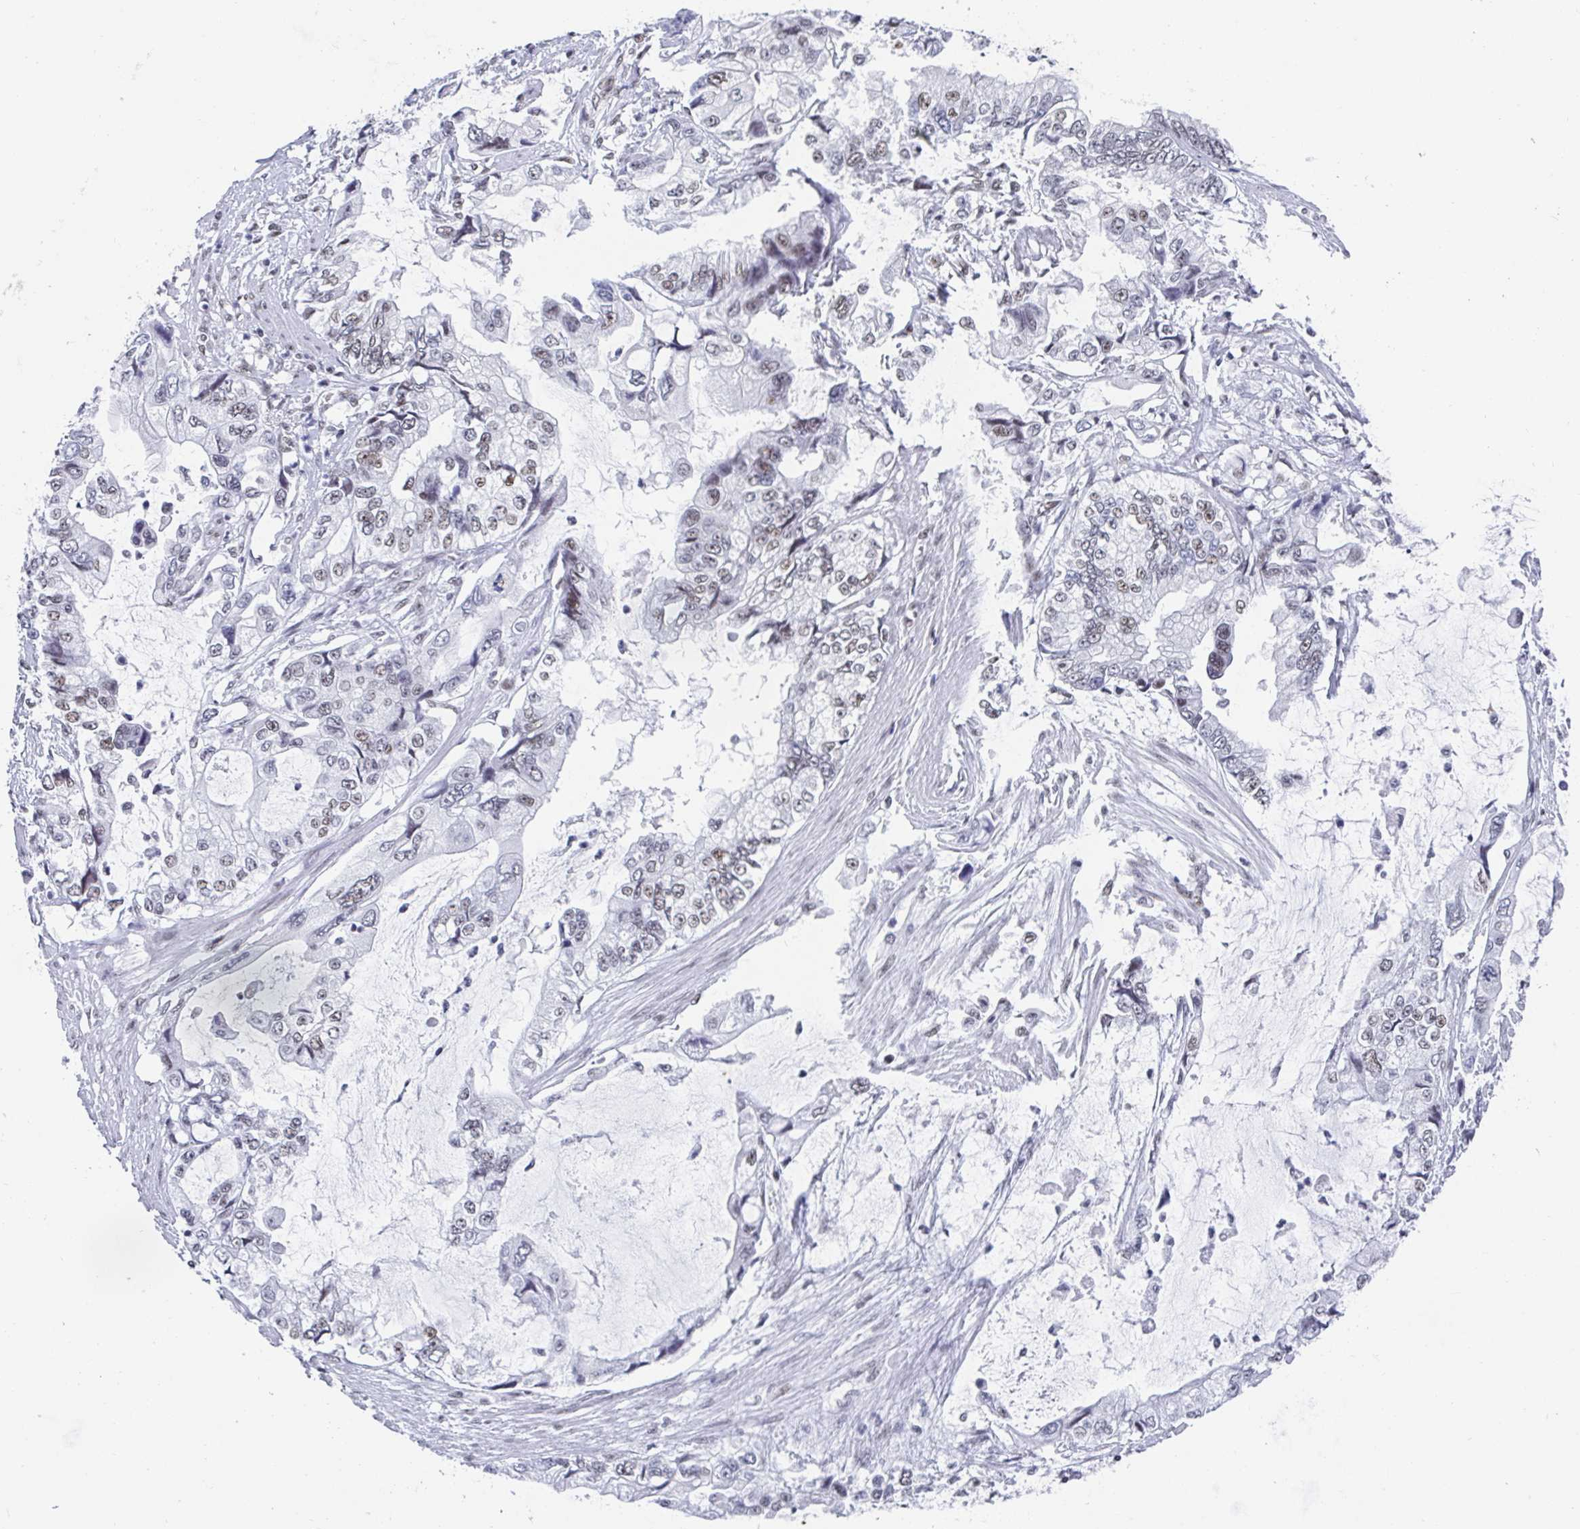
{"staining": {"intensity": "moderate", "quantity": "<25%", "location": "nuclear"}, "tissue": "stomach cancer", "cell_type": "Tumor cells", "image_type": "cancer", "snomed": [{"axis": "morphology", "description": "Adenocarcinoma, NOS"}, {"axis": "topography", "description": "Pancreas"}, {"axis": "topography", "description": "Stomach, upper"}, {"axis": "topography", "description": "Stomach"}], "caption": "Stomach adenocarcinoma stained with a protein marker reveals moderate staining in tumor cells.", "gene": "SLC7A10", "patient": {"sex": "male", "age": 77}}